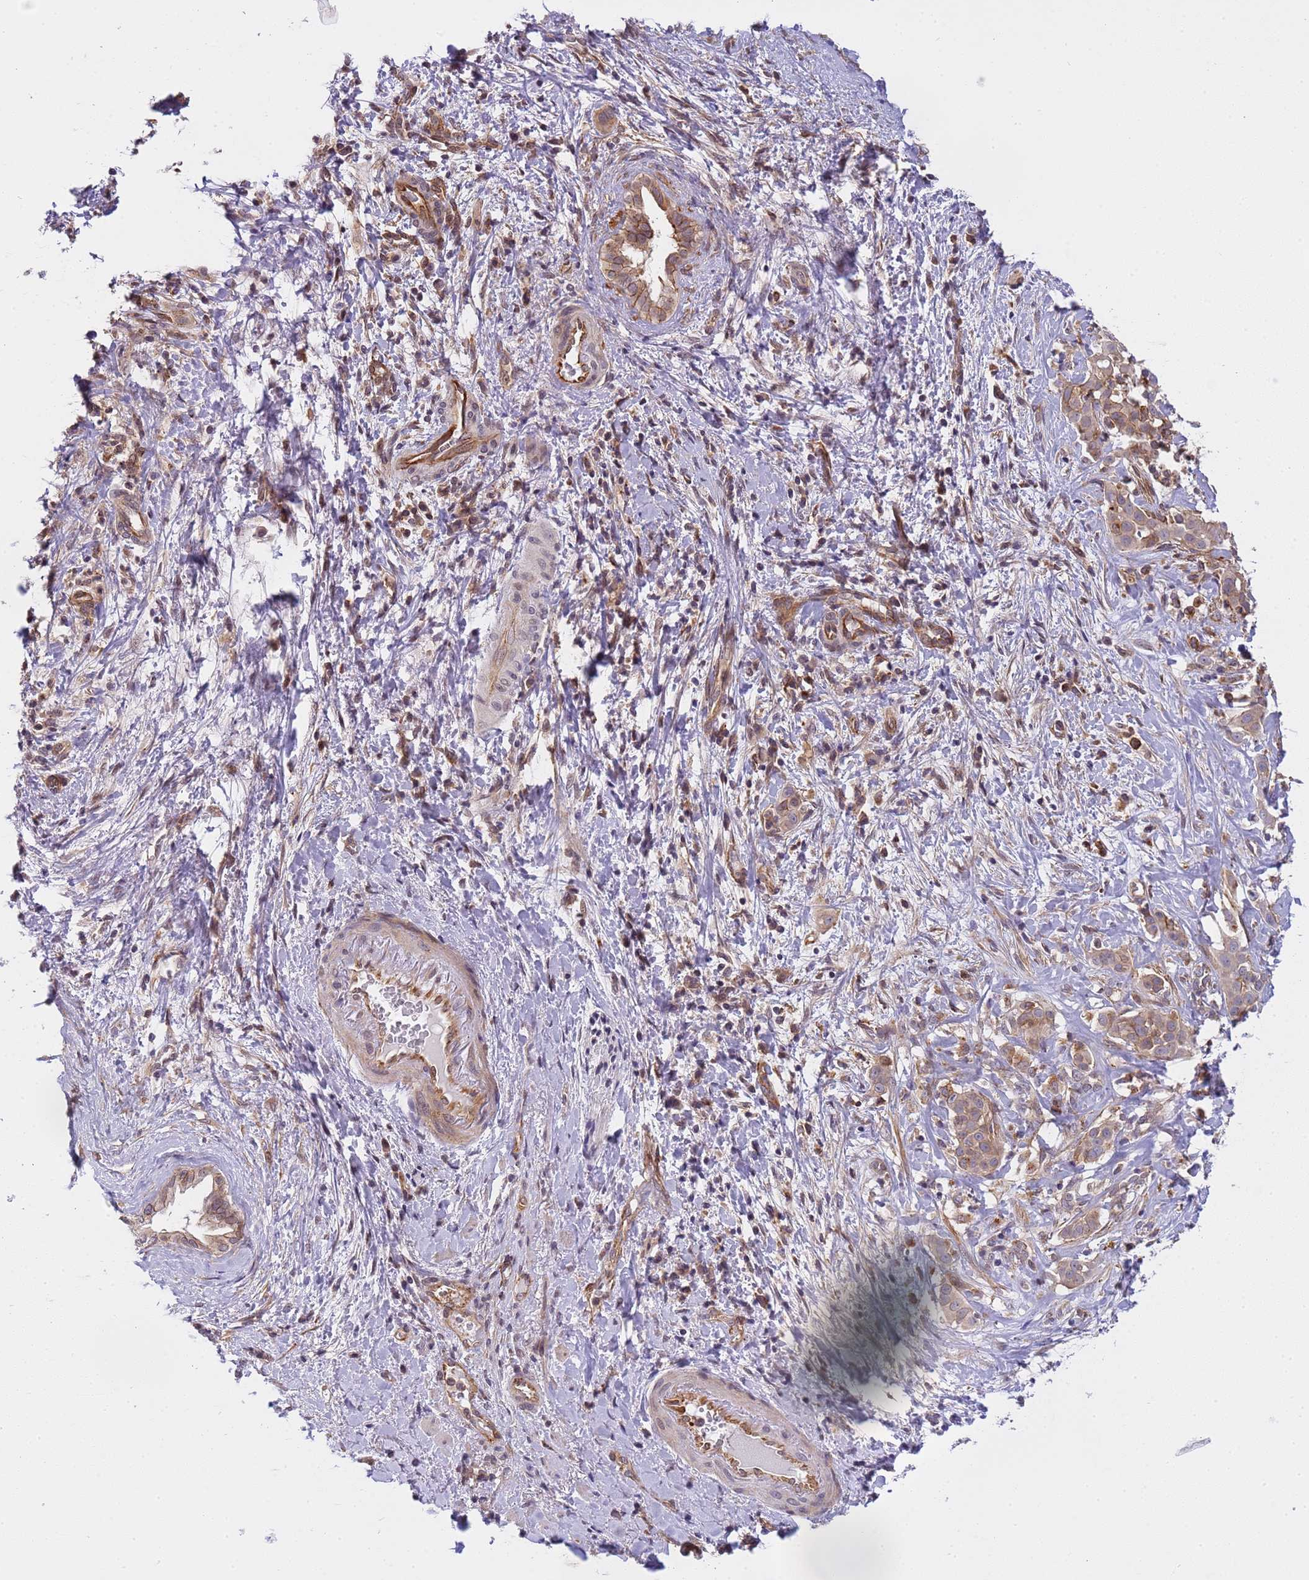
{"staining": {"intensity": "moderate", "quantity": "<25%", "location": "cytoplasmic/membranous,nuclear"}, "tissue": "liver cancer", "cell_type": "Tumor cells", "image_type": "cancer", "snomed": [{"axis": "morphology", "description": "Cholangiocarcinoma"}, {"axis": "topography", "description": "Liver"}], "caption": "Protein expression analysis of human liver cholangiocarcinoma reveals moderate cytoplasmic/membranous and nuclear expression in approximately <25% of tumor cells. Immunohistochemistry stains the protein in brown and the nuclei are stained blue.", "gene": "EMC2", "patient": {"sex": "male", "age": 67}}